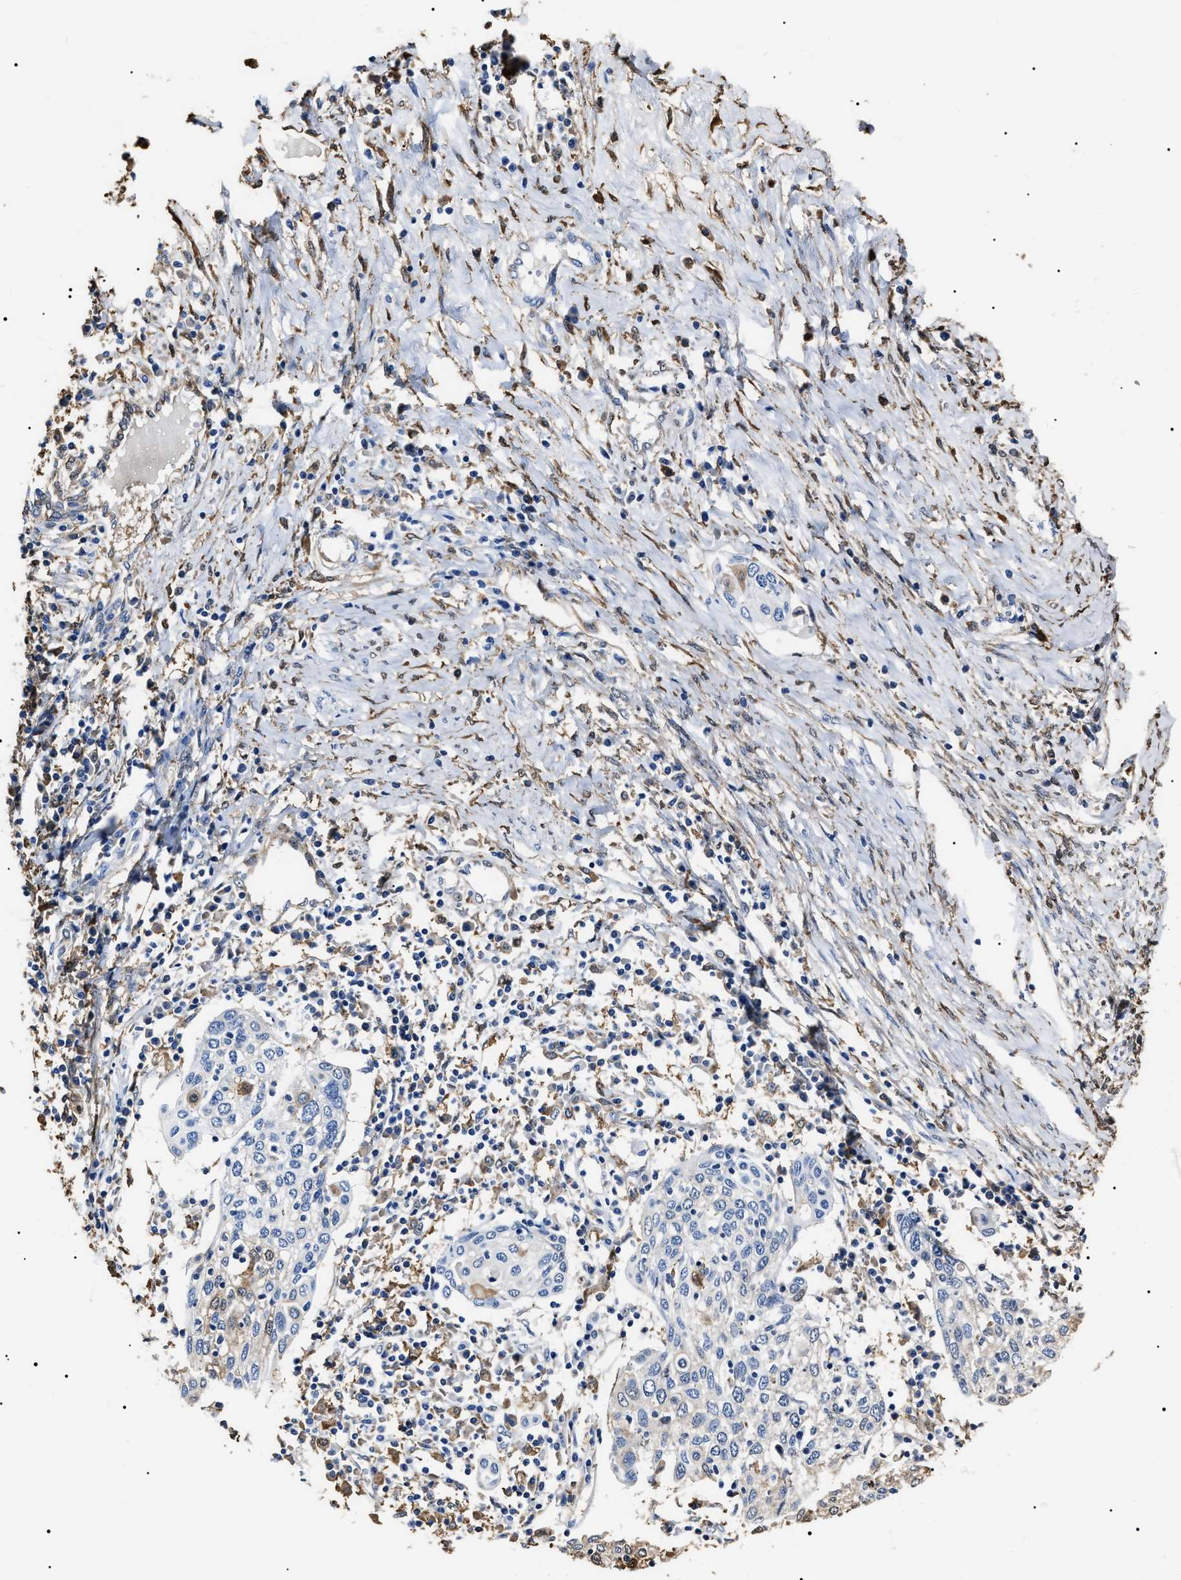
{"staining": {"intensity": "moderate", "quantity": "<25%", "location": "cytoplasmic/membranous"}, "tissue": "cervical cancer", "cell_type": "Tumor cells", "image_type": "cancer", "snomed": [{"axis": "morphology", "description": "Squamous cell carcinoma, NOS"}, {"axis": "topography", "description": "Cervix"}], "caption": "This histopathology image shows immunohistochemistry staining of human cervical squamous cell carcinoma, with low moderate cytoplasmic/membranous positivity in about <25% of tumor cells.", "gene": "ALDH1A1", "patient": {"sex": "female", "age": 40}}